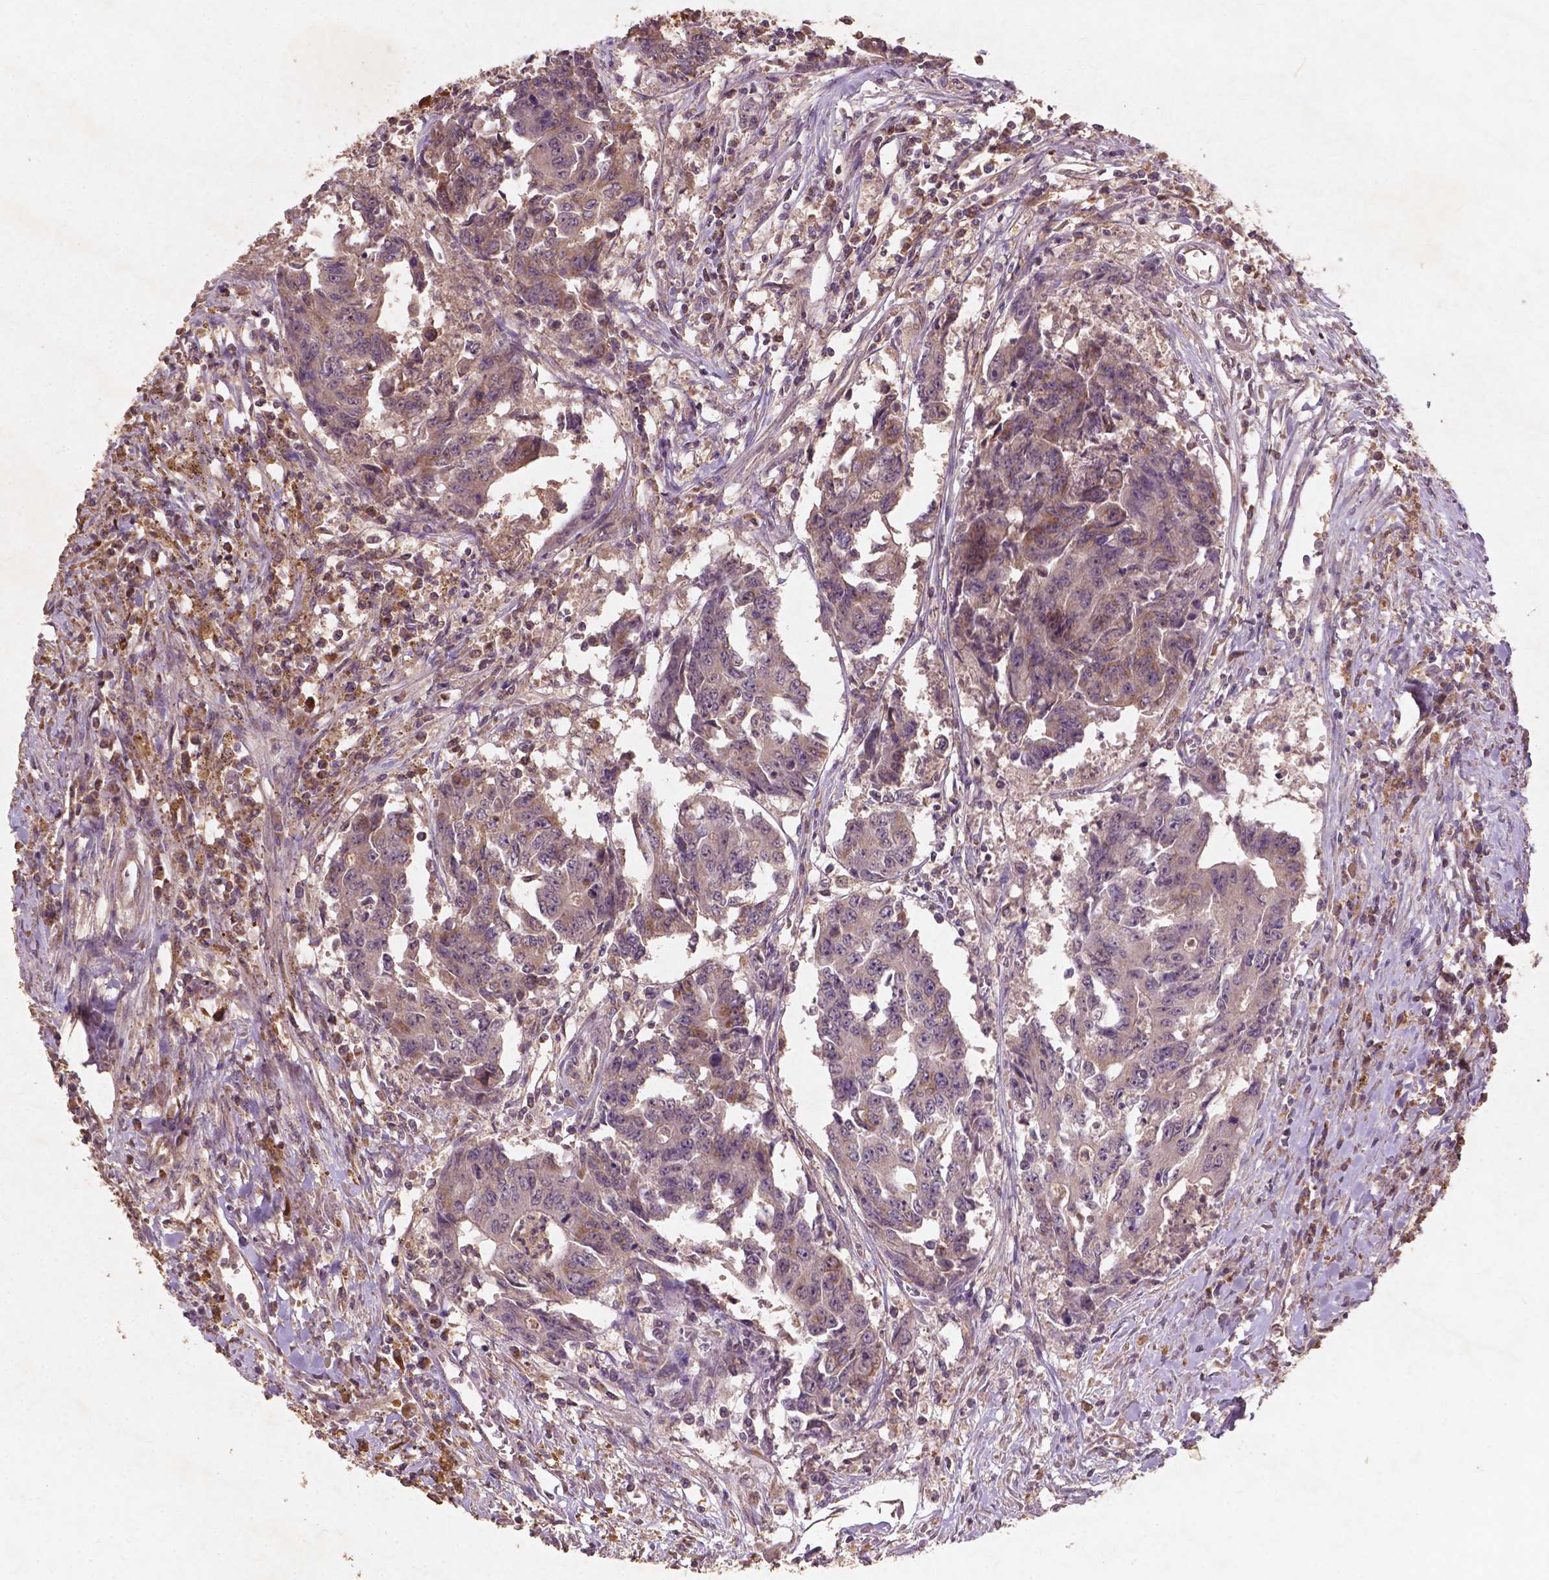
{"staining": {"intensity": "moderate", "quantity": "<25%", "location": "cytoplasmic/membranous"}, "tissue": "colorectal cancer", "cell_type": "Tumor cells", "image_type": "cancer", "snomed": [{"axis": "morphology", "description": "Adenocarcinoma, NOS"}, {"axis": "topography", "description": "Rectum"}], "caption": "The photomicrograph demonstrates immunohistochemical staining of adenocarcinoma (colorectal). There is moderate cytoplasmic/membranous staining is identified in about <25% of tumor cells.", "gene": "ST6GALNAC5", "patient": {"sex": "male", "age": 54}}